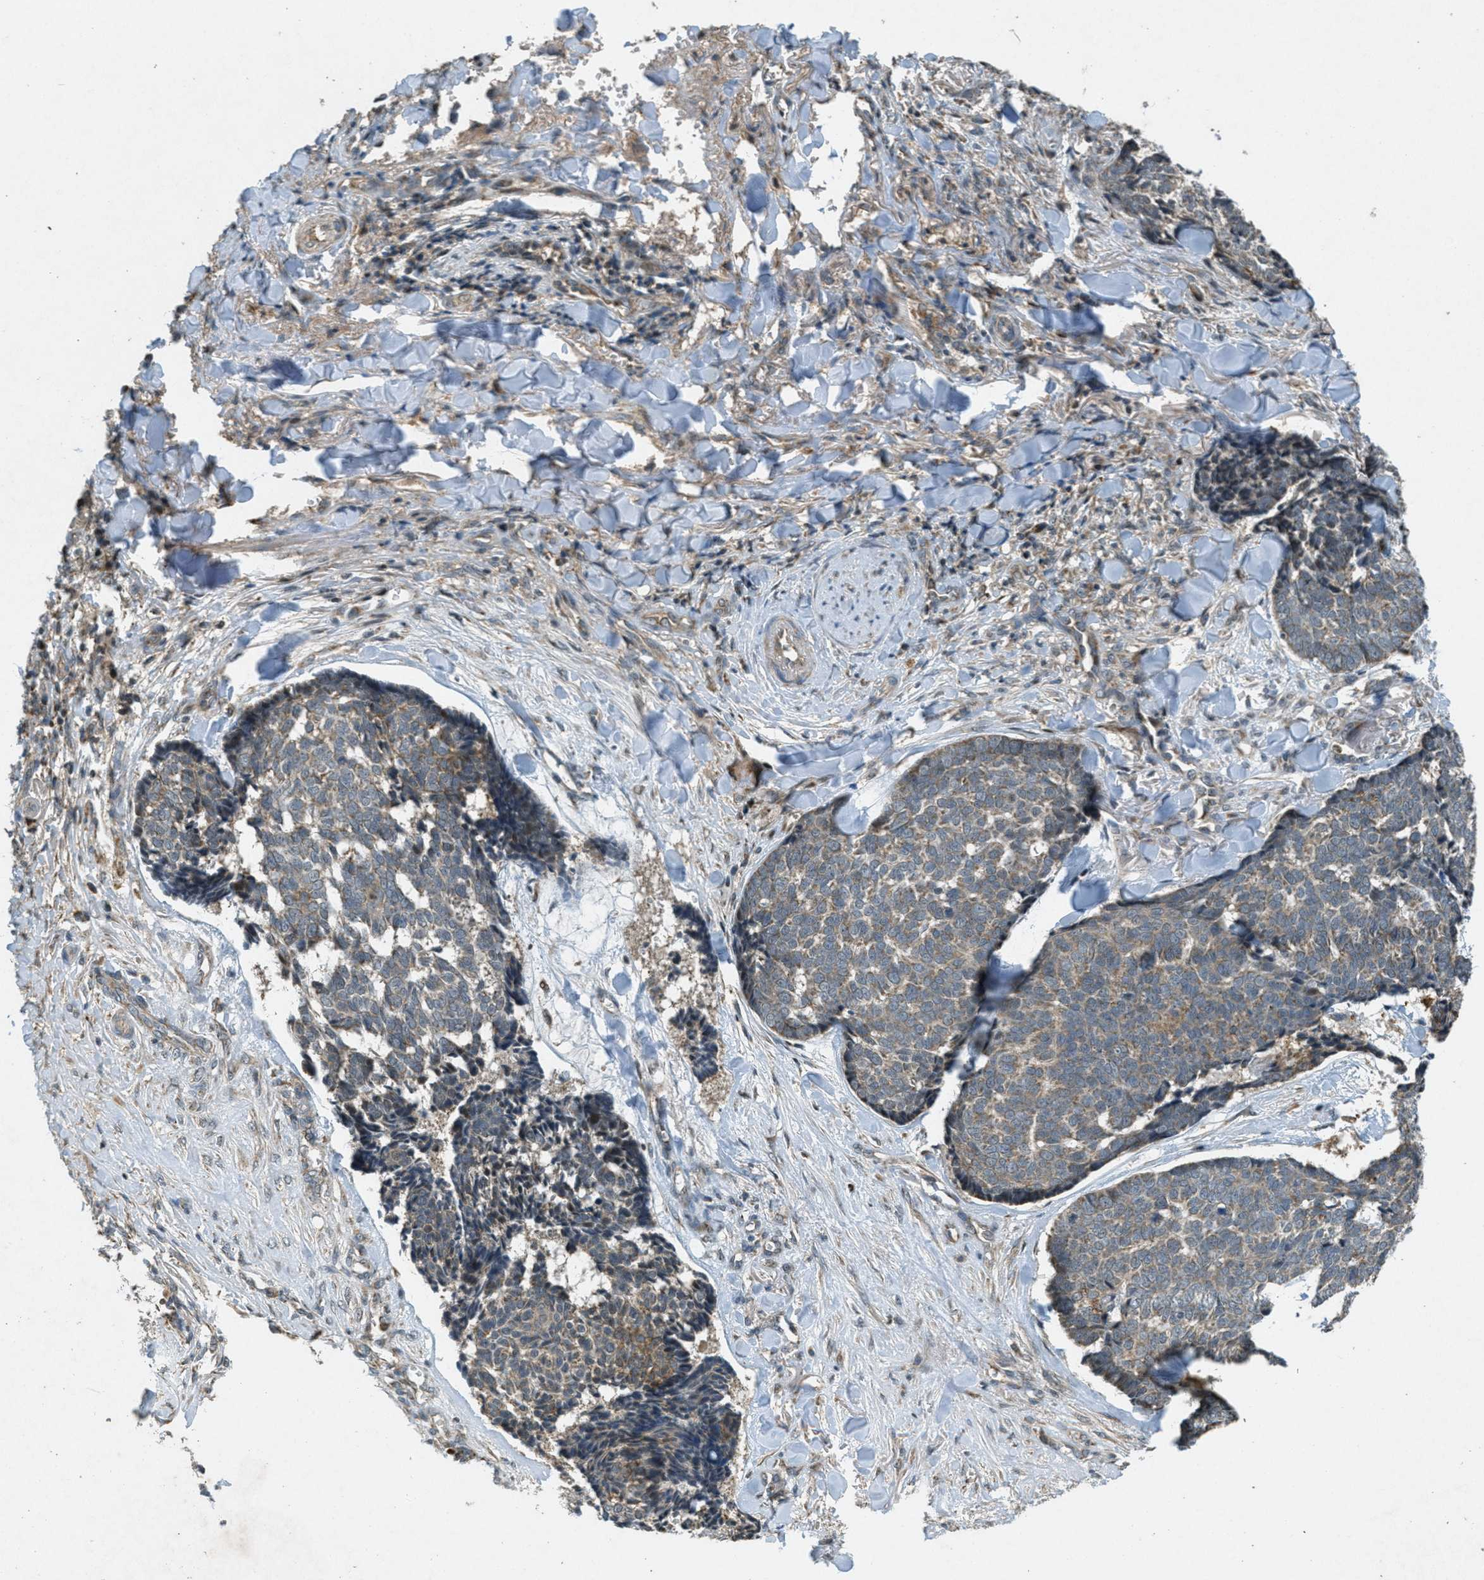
{"staining": {"intensity": "moderate", "quantity": "25%-75%", "location": "cytoplasmic/membranous"}, "tissue": "skin cancer", "cell_type": "Tumor cells", "image_type": "cancer", "snomed": [{"axis": "morphology", "description": "Basal cell carcinoma"}, {"axis": "topography", "description": "Skin"}], "caption": "Moderate cytoplasmic/membranous protein positivity is present in approximately 25%-75% of tumor cells in skin cancer (basal cell carcinoma).", "gene": "PPP1R15A", "patient": {"sex": "male", "age": 84}}